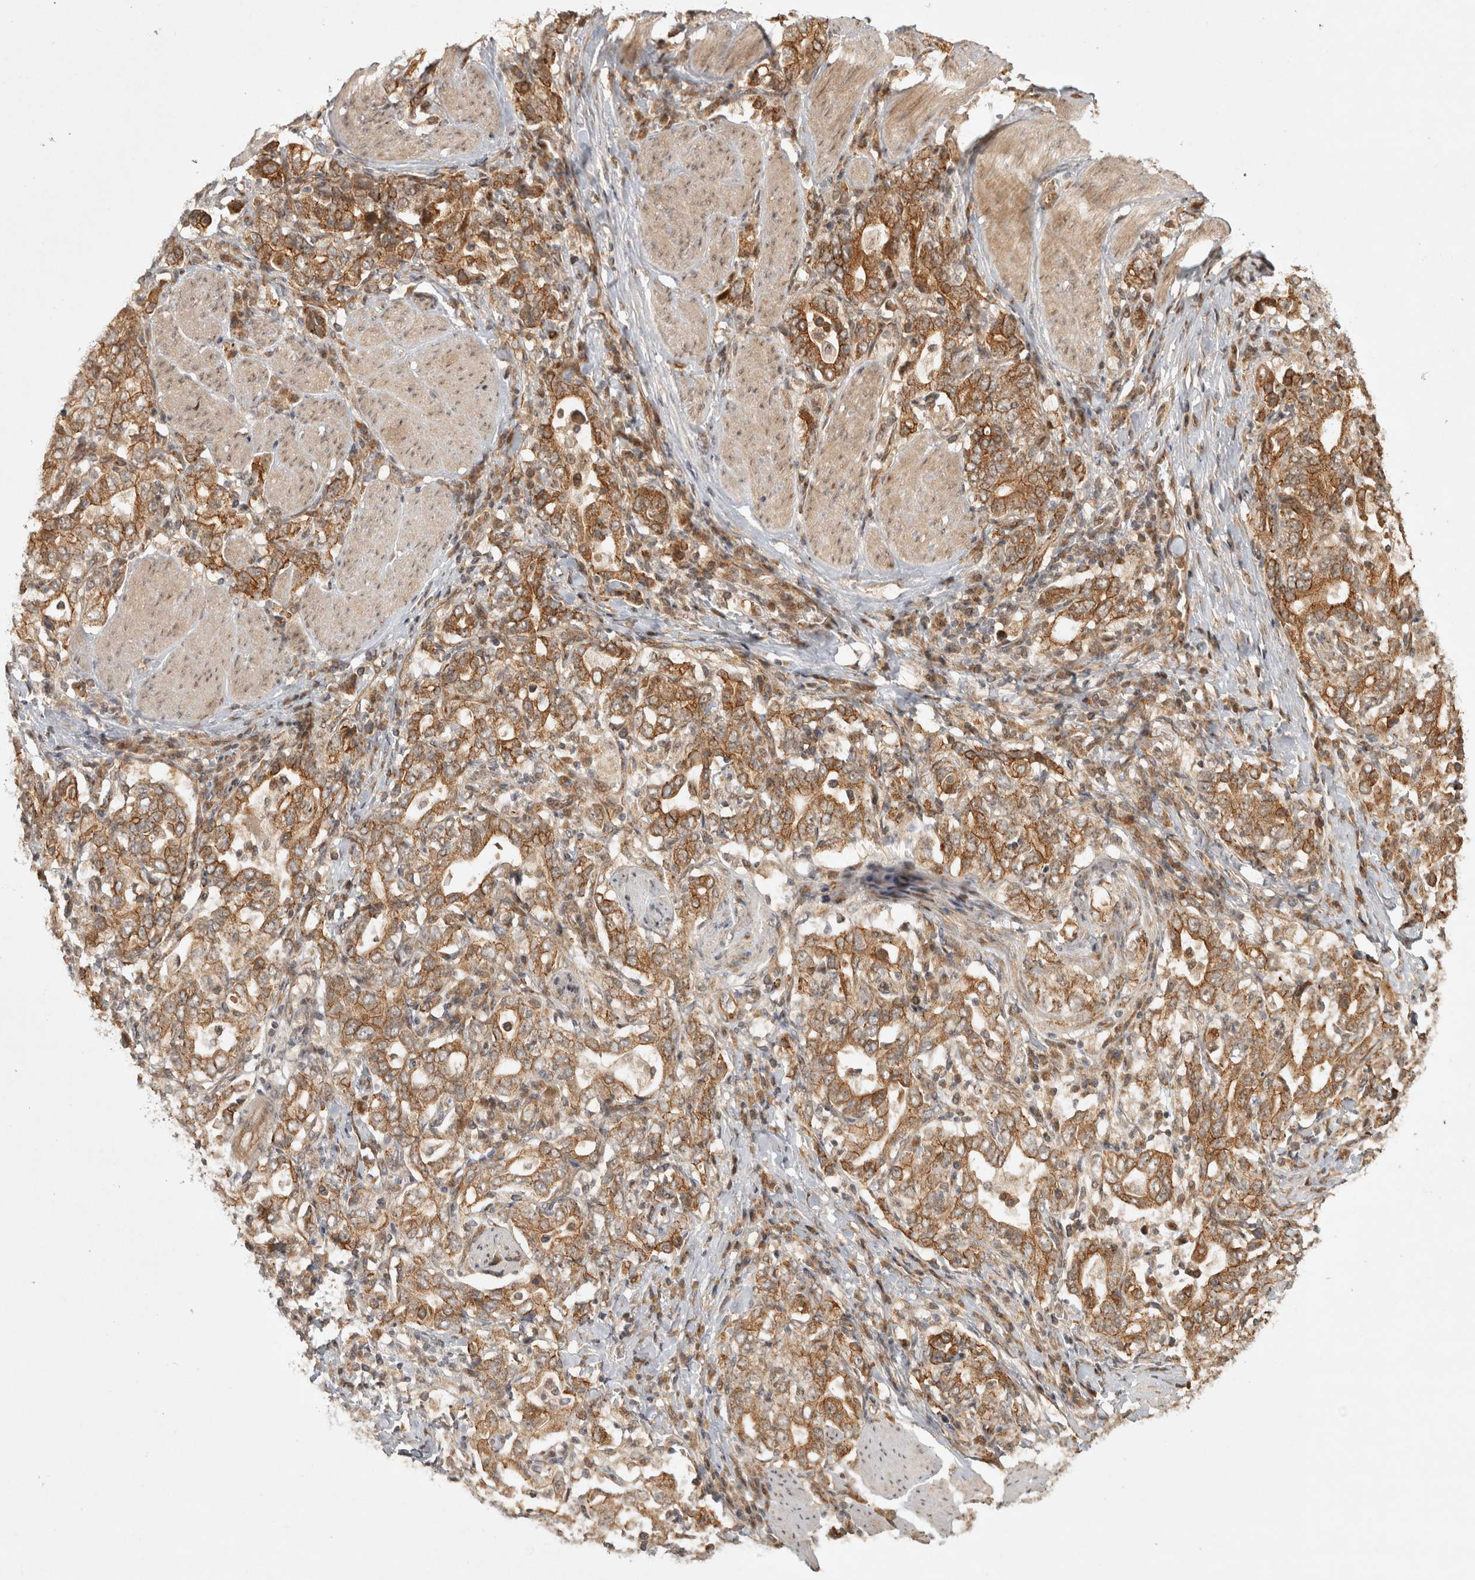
{"staining": {"intensity": "moderate", "quantity": ">75%", "location": "cytoplasmic/membranous"}, "tissue": "stomach cancer", "cell_type": "Tumor cells", "image_type": "cancer", "snomed": [{"axis": "morphology", "description": "Adenocarcinoma, NOS"}, {"axis": "topography", "description": "Stomach, upper"}], "caption": "Moderate cytoplasmic/membranous expression for a protein is identified in approximately >75% of tumor cells of stomach adenocarcinoma using immunohistochemistry.", "gene": "CAMSAP2", "patient": {"sex": "male", "age": 62}}